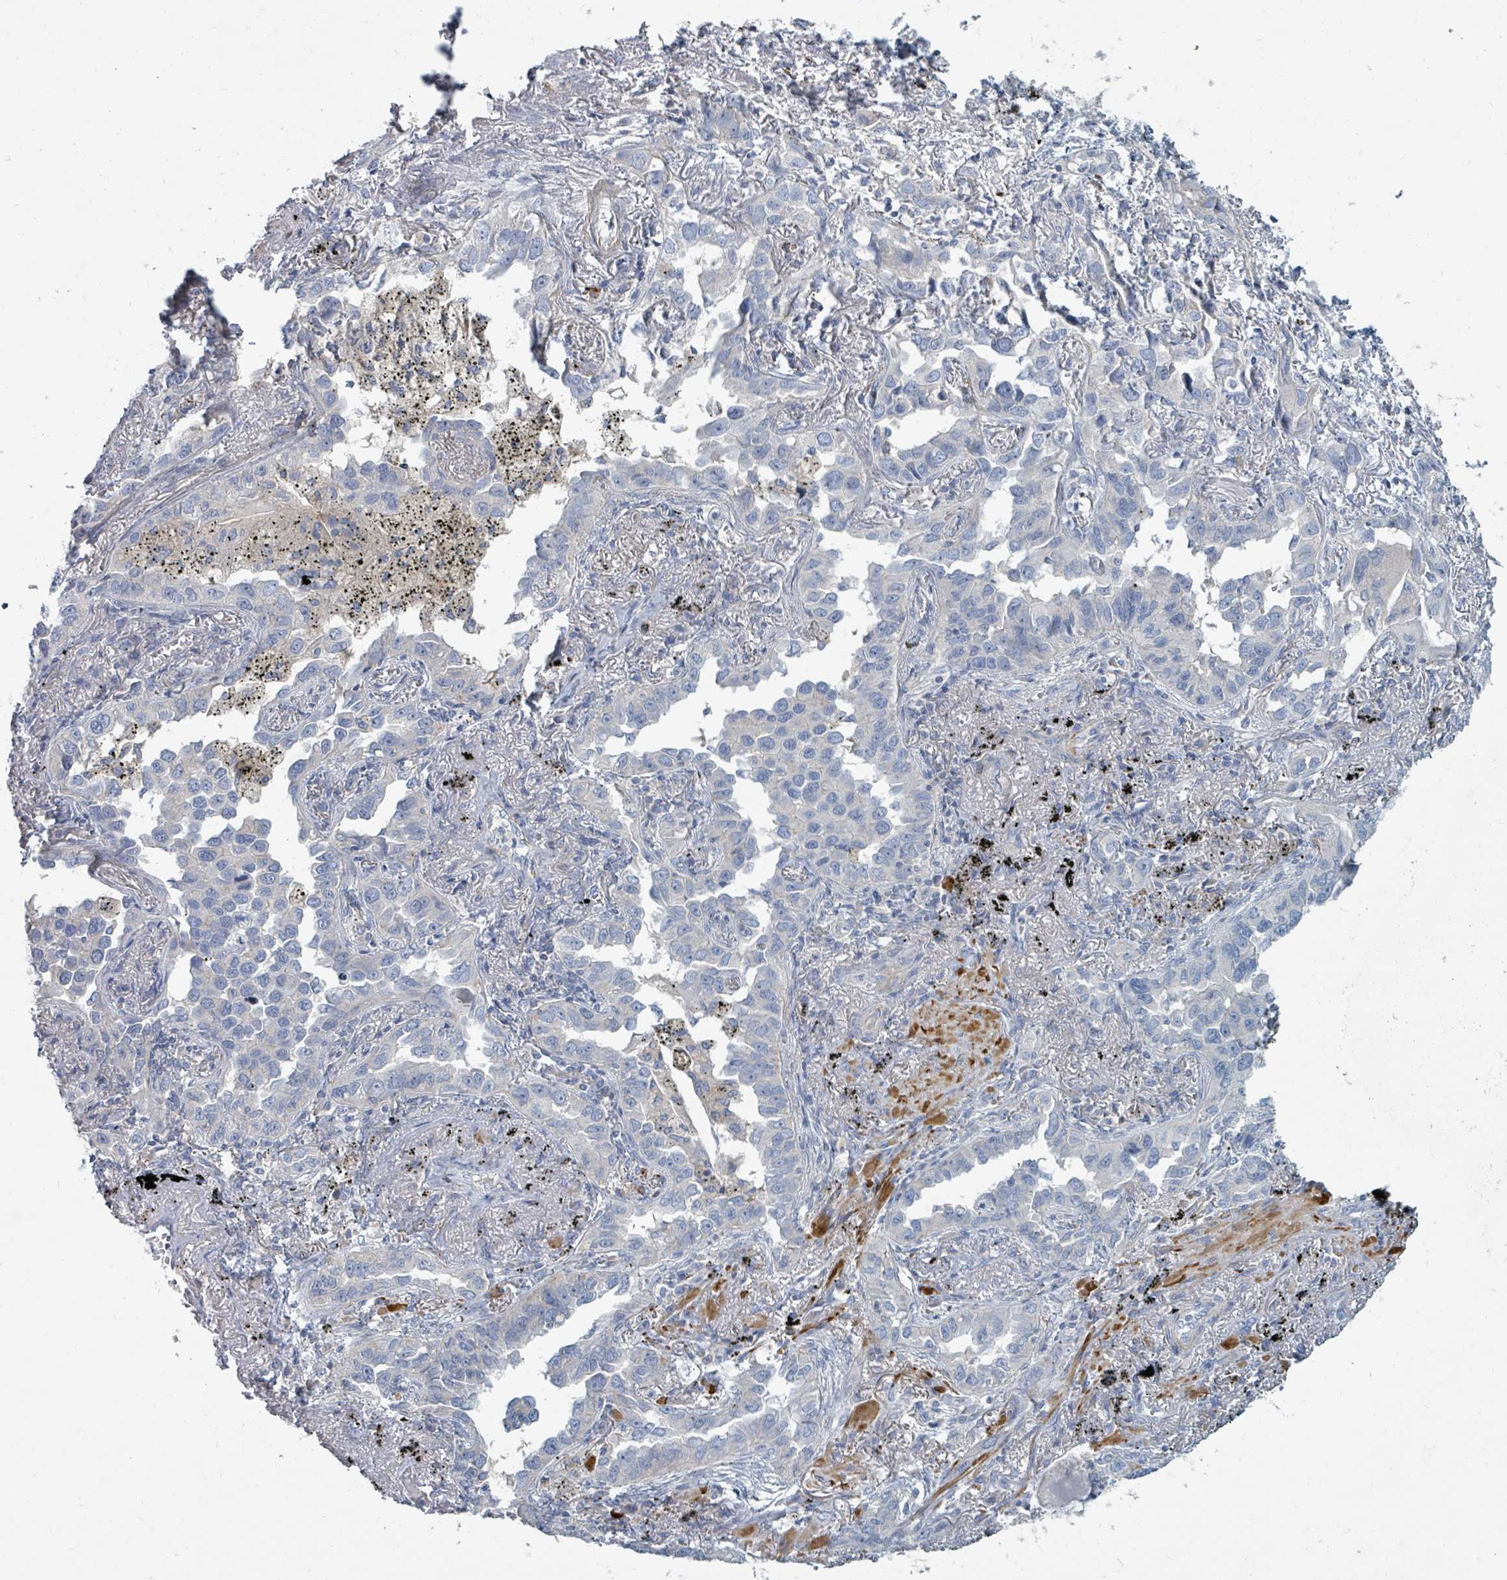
{"staining": {"intensity": "negative", "quantity": "none", "location": "none"}, "tissue": "lung cancer", "cell_type": "Tumor cells", "image_type": "cancer", "snomed": [{"axis": "morphology", "description": "Adenocarcinoma, NOS"}, {"axis": "topography", "description": "Lung"}], "caption": "Immunohistochemical staining of adenocarcinoma (lung) demonstrates no significant staining in tumor cells.", "gene": "ARGFX", "patient": {"sex": "male", "age": 67}}